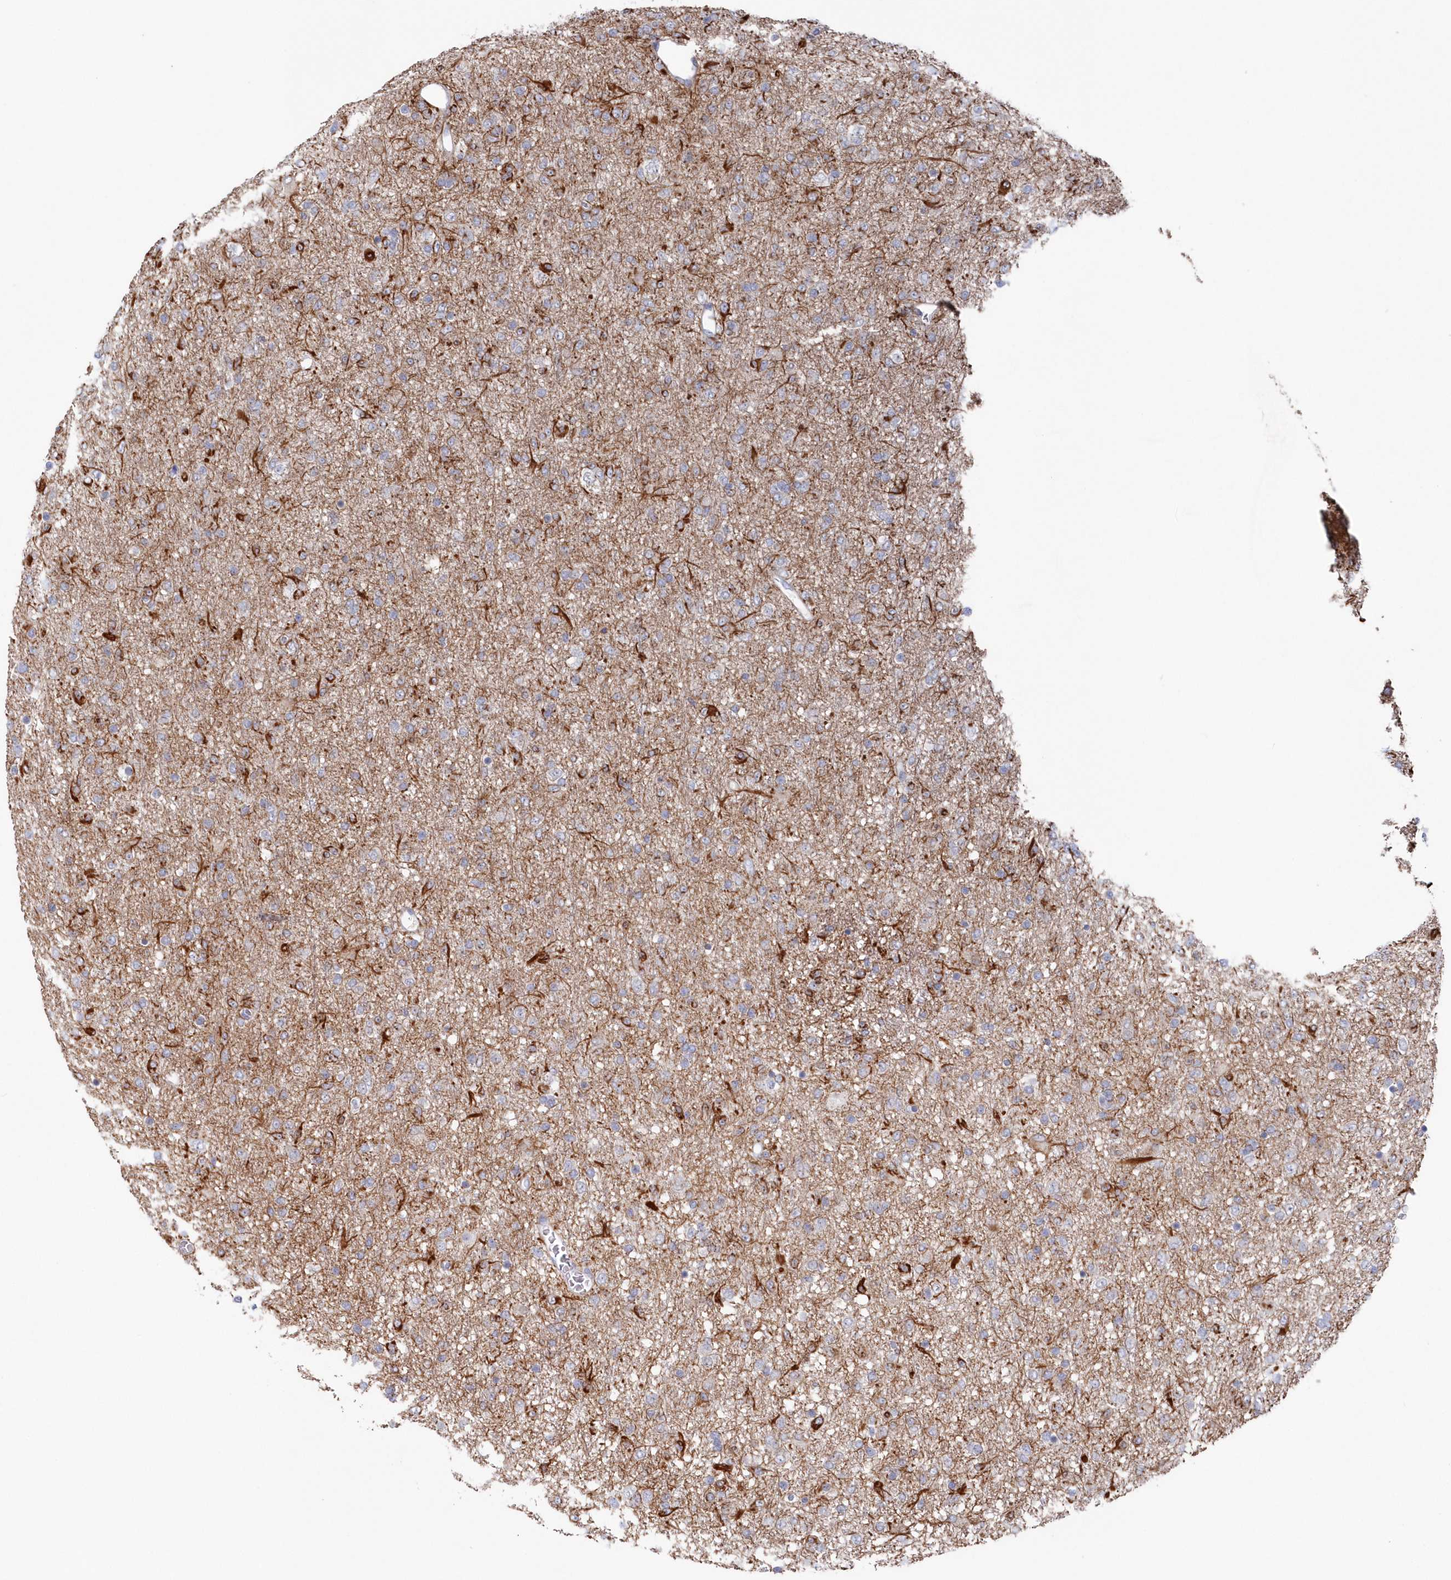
{"staining": {"intensity": "negative", "quantity": "none", "location": "none"}, "tissue": "glioma", "cell_type": "Tumor cells", "image_type": "cancer", "snomed": [{"axis": "morphology", "description": "Glioma, malignant, Low grade"}, {"axis": "topography", "description": "Brain"}], "caption": "IHC micrograph of human glioma stained for a protein (brown), which displays no positivity in tumor cells.", "gene": "KIAA1586", "patient": {"sex": "male", "age": 65}}